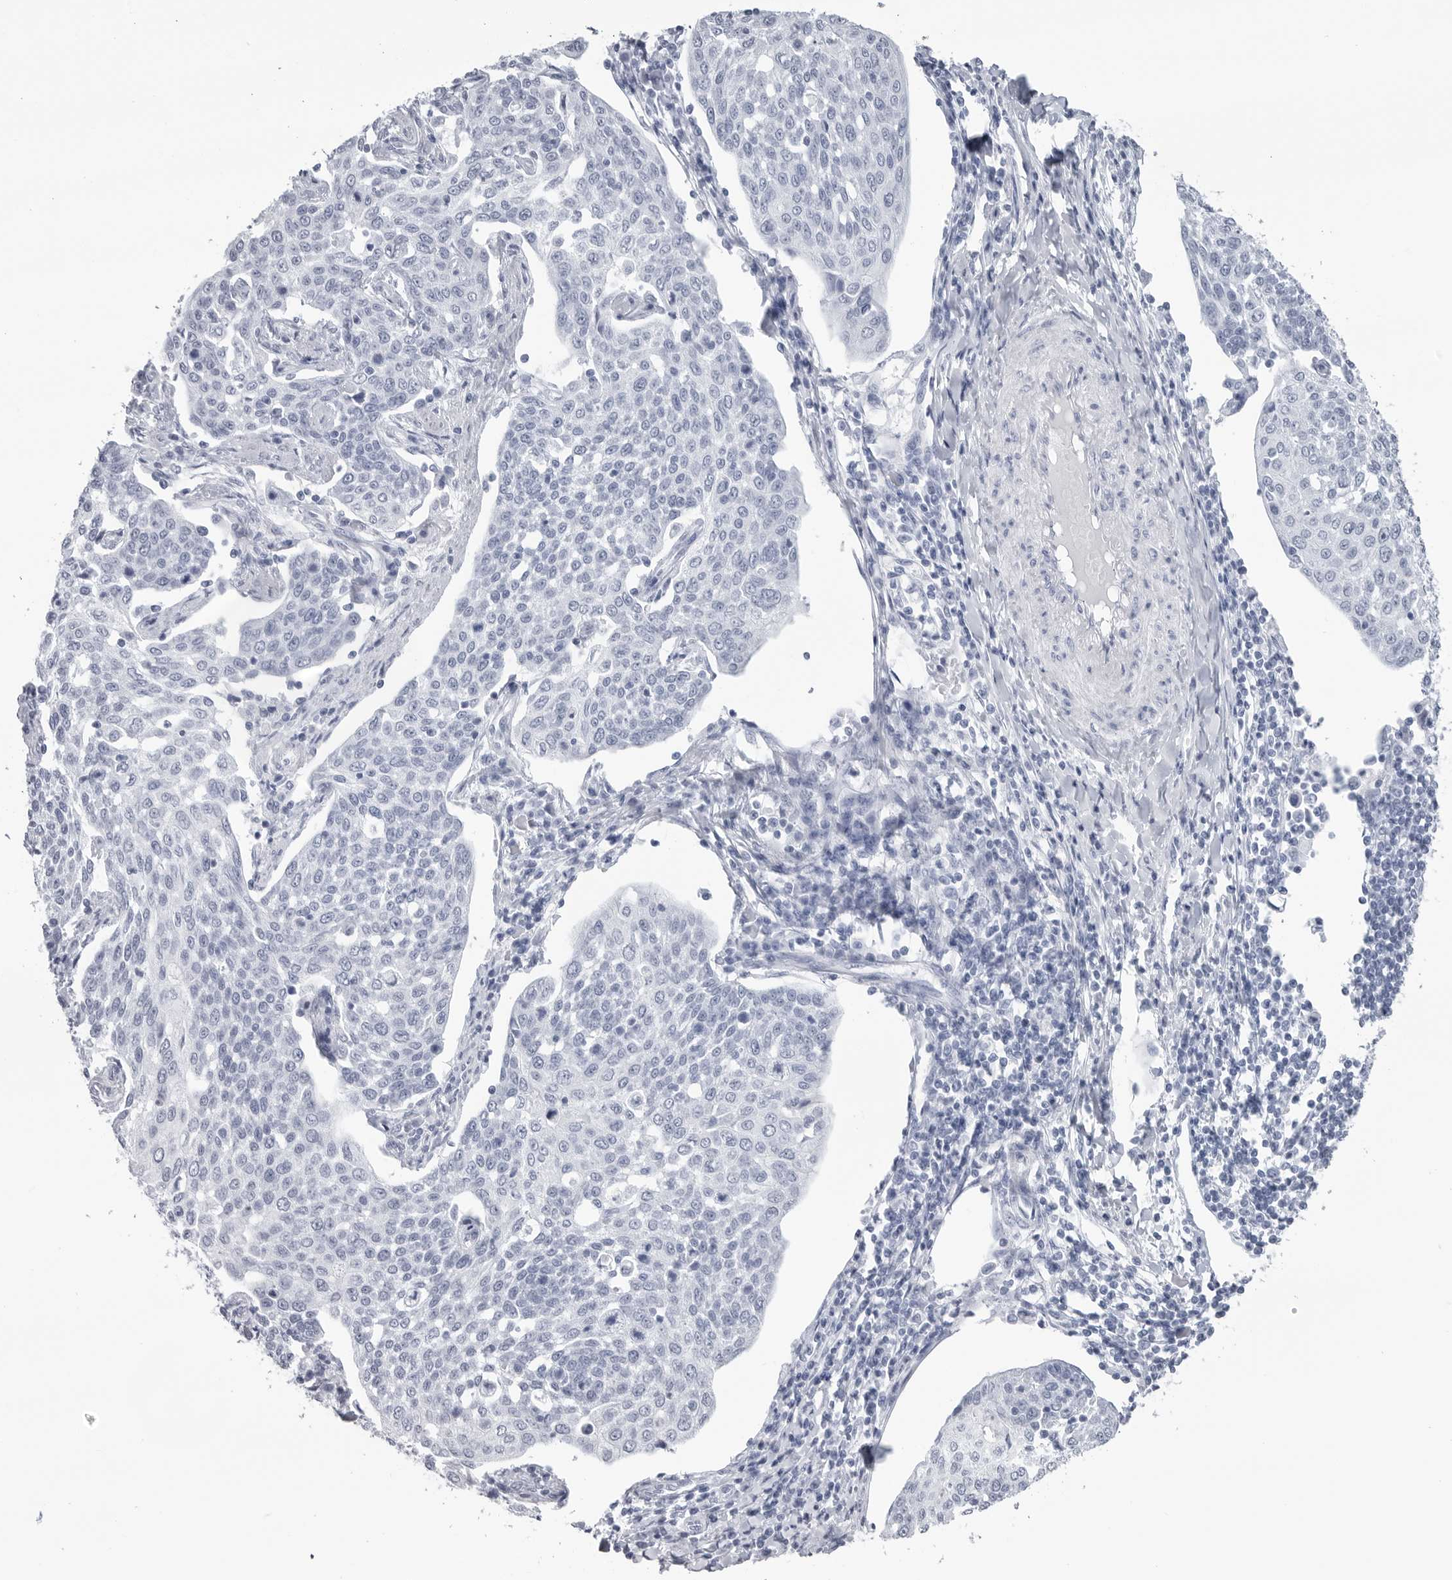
{"staining": {"intensity": "negative", "quantity": "none", "location": "none"}, "tissue": "cervical cancer", "cell_type": "Tumor cells", "image_type": "cancer", "snomed": [{"axis": "morphology", "description": "Squamous cell carcinoma, NOS"}, {"axis": "topography", "description": "Cervix"}], "caption": "DAB (3,3'-diaminobenzidine) immunohistochemical staining of cervical cancer reveals no significant expression in tumor cells. (Stains: DAB immunohistochemistry (IHC) with hematoxylin counter stain, Microscopy: brightfield microscopy at high magnification).", "gene": "CST2", "patient": {"sex": "female", "age": 34}}